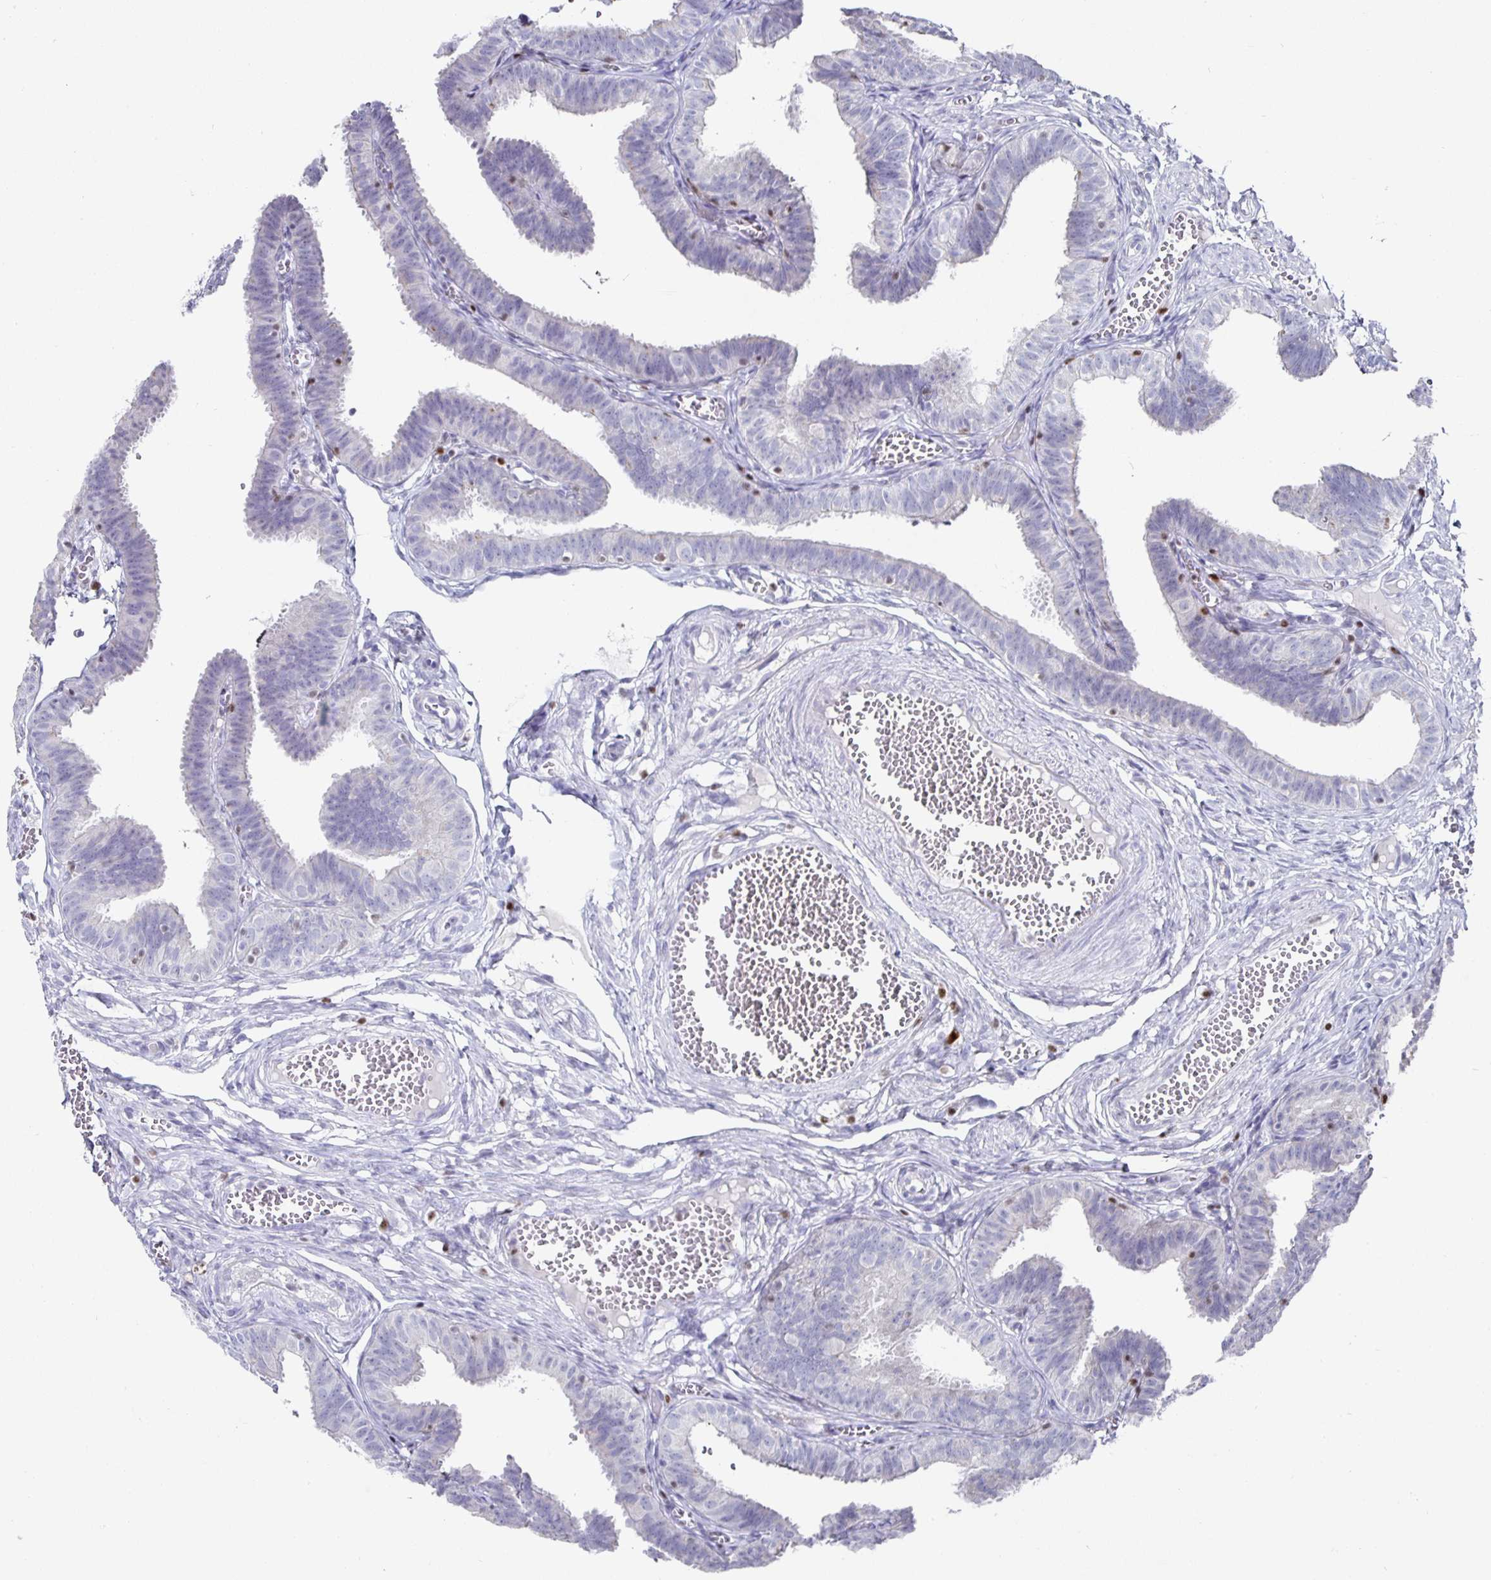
{"staining": {"intensity": "negative", "quantity": "none", "location": "none"}, "tissue": "fallopian tube", "cell_type": "Glandular cells", "image_type": "normal", "snomed": [{"axis": "morphology", "description": "Normal tissue, NOS"}, {"axis": "topography", "description": "Fallopian tube"}], "caption": "Immunohistochemical staining of unremarkable human fallopian tube exhibits no significant staining in glandular cells.", "gene": "RUNX2", "patient": {"sex": "female", "age": 25}}